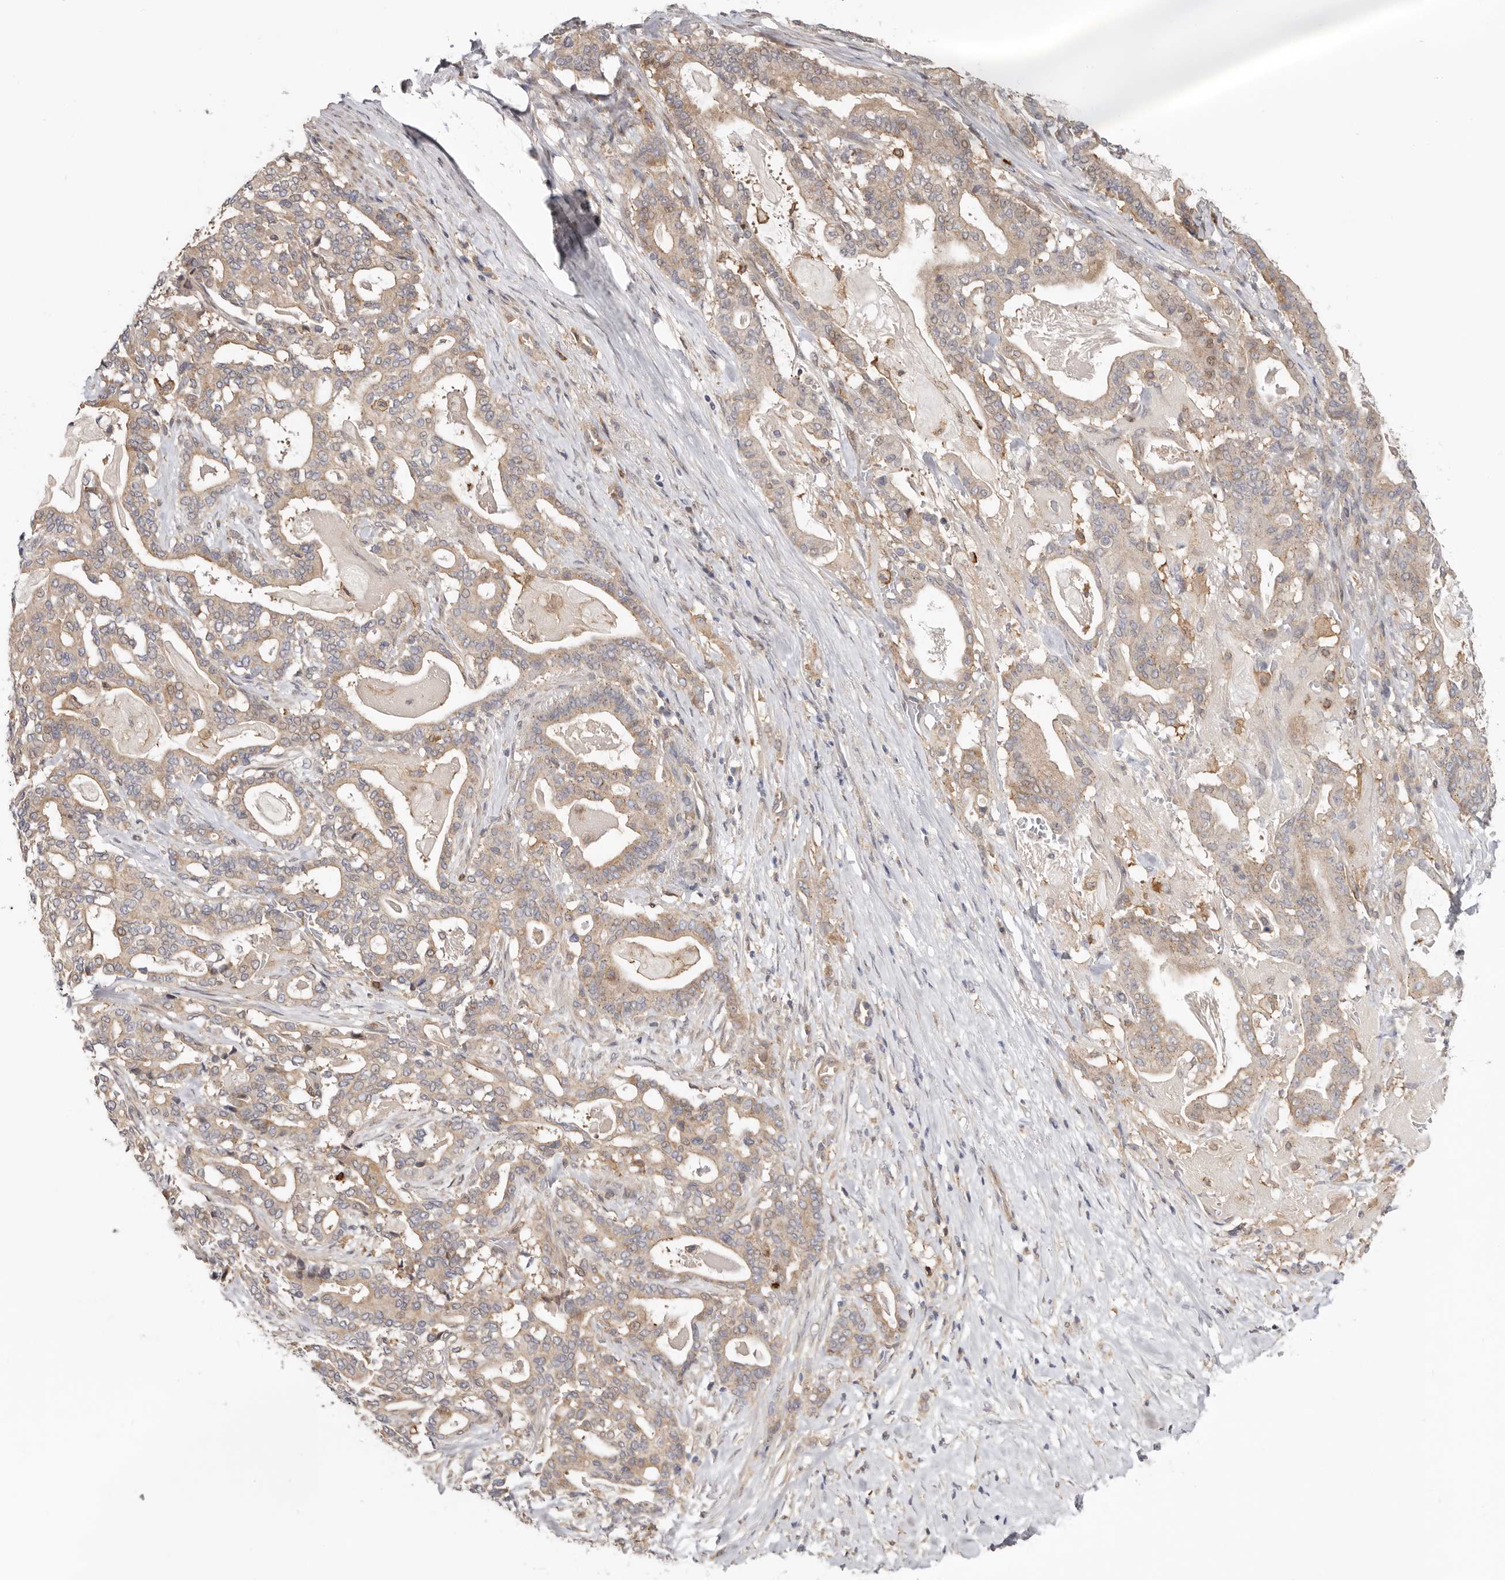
{"staining": {"intensity": "weak", "quantity": ">75%", "location": "cytoplasmic/membranous"}, "tissue": "pancreatic cancer", "cell_type": "Tumor cells", "image_type": "cancer", "snomed": [{"axis": "morphology", "description": "Adenocarcinoma, NOS"}, {"axis": "topography", "description": "Pancreas"}], "caption": "IHC staining of adenocarcinoma (pancreatic), which displays low levels of weak cytoplasmic/membranous positivity in about >75% of tumor cells indicating weak cytoplasmic/membranous protein positivity. The staining was performed using DAB (brown) for protein detection and nuclei were counterstained in hematoxylin (blue).", "gene": "MSRB2", "patient": {"sex": "male", "age": 63}}